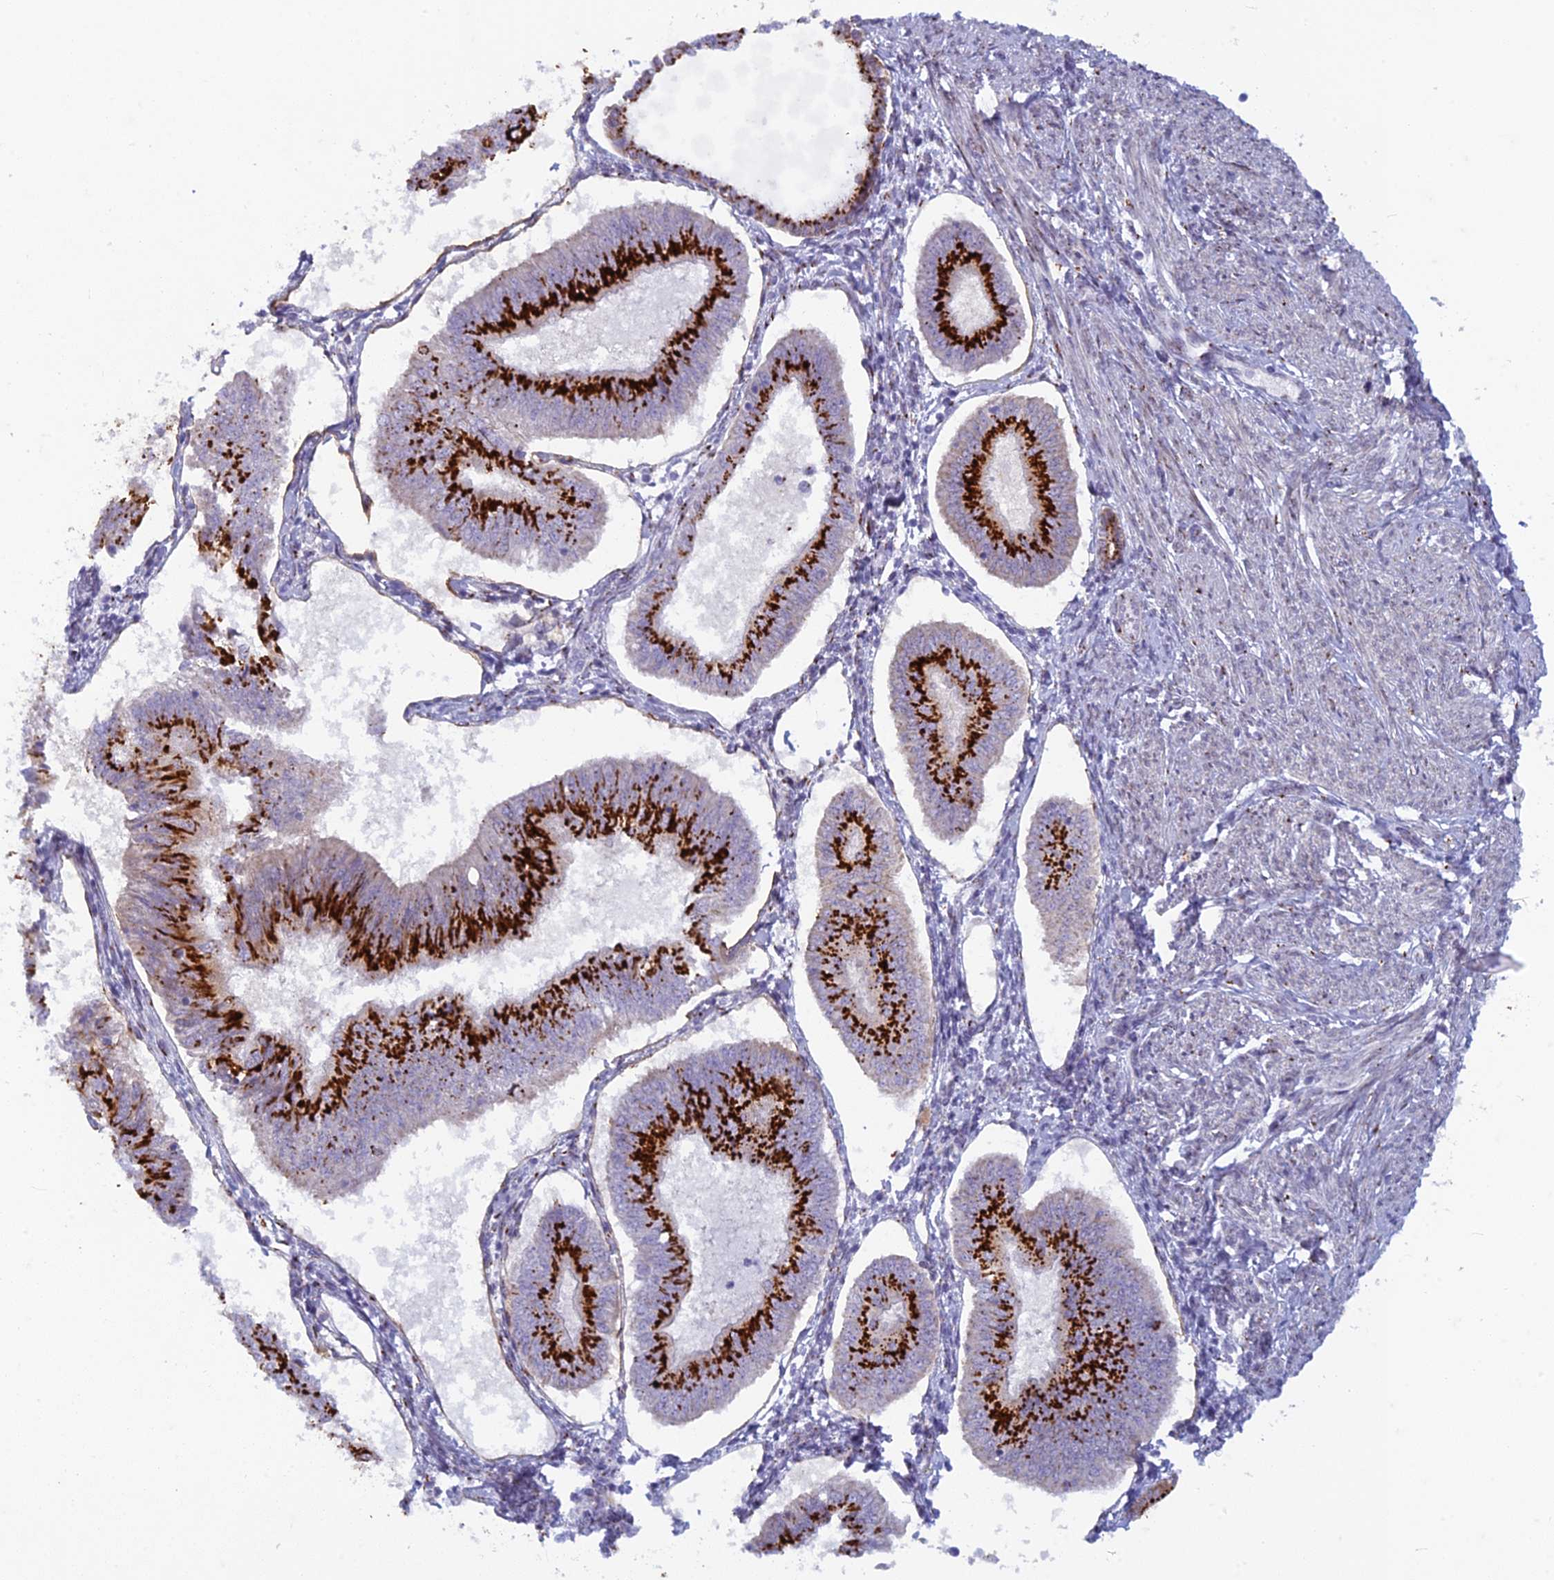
{"staining": {"intensity": "strong", "quantity": ">75%", "location": "cytoplasmic/membranous"}, "tissue": "endometrial cancer", "cell_type": "Tumor cells", "image_type": "cancer", "snomed": [{"axis": "morphology", "description": "Adenocarcinoma, NOS"}, {"axis": "topography", "description": "Endometrium"}], "caption": "Immunohistochemical staining of endometrial cancer (adenocarcinoma) shows strong cytoplasmic/membranous protein expression in about >75% of tumor cells. The staining was performed using DAB (3,3'-diaminobenzidine) to visualize the protein expression in brown, while the nuclei were stained in blue with hematoxylin (Magnification: 20x).", "gene": "FAM3C", "patient": {"sex": "female", "age": 58}}